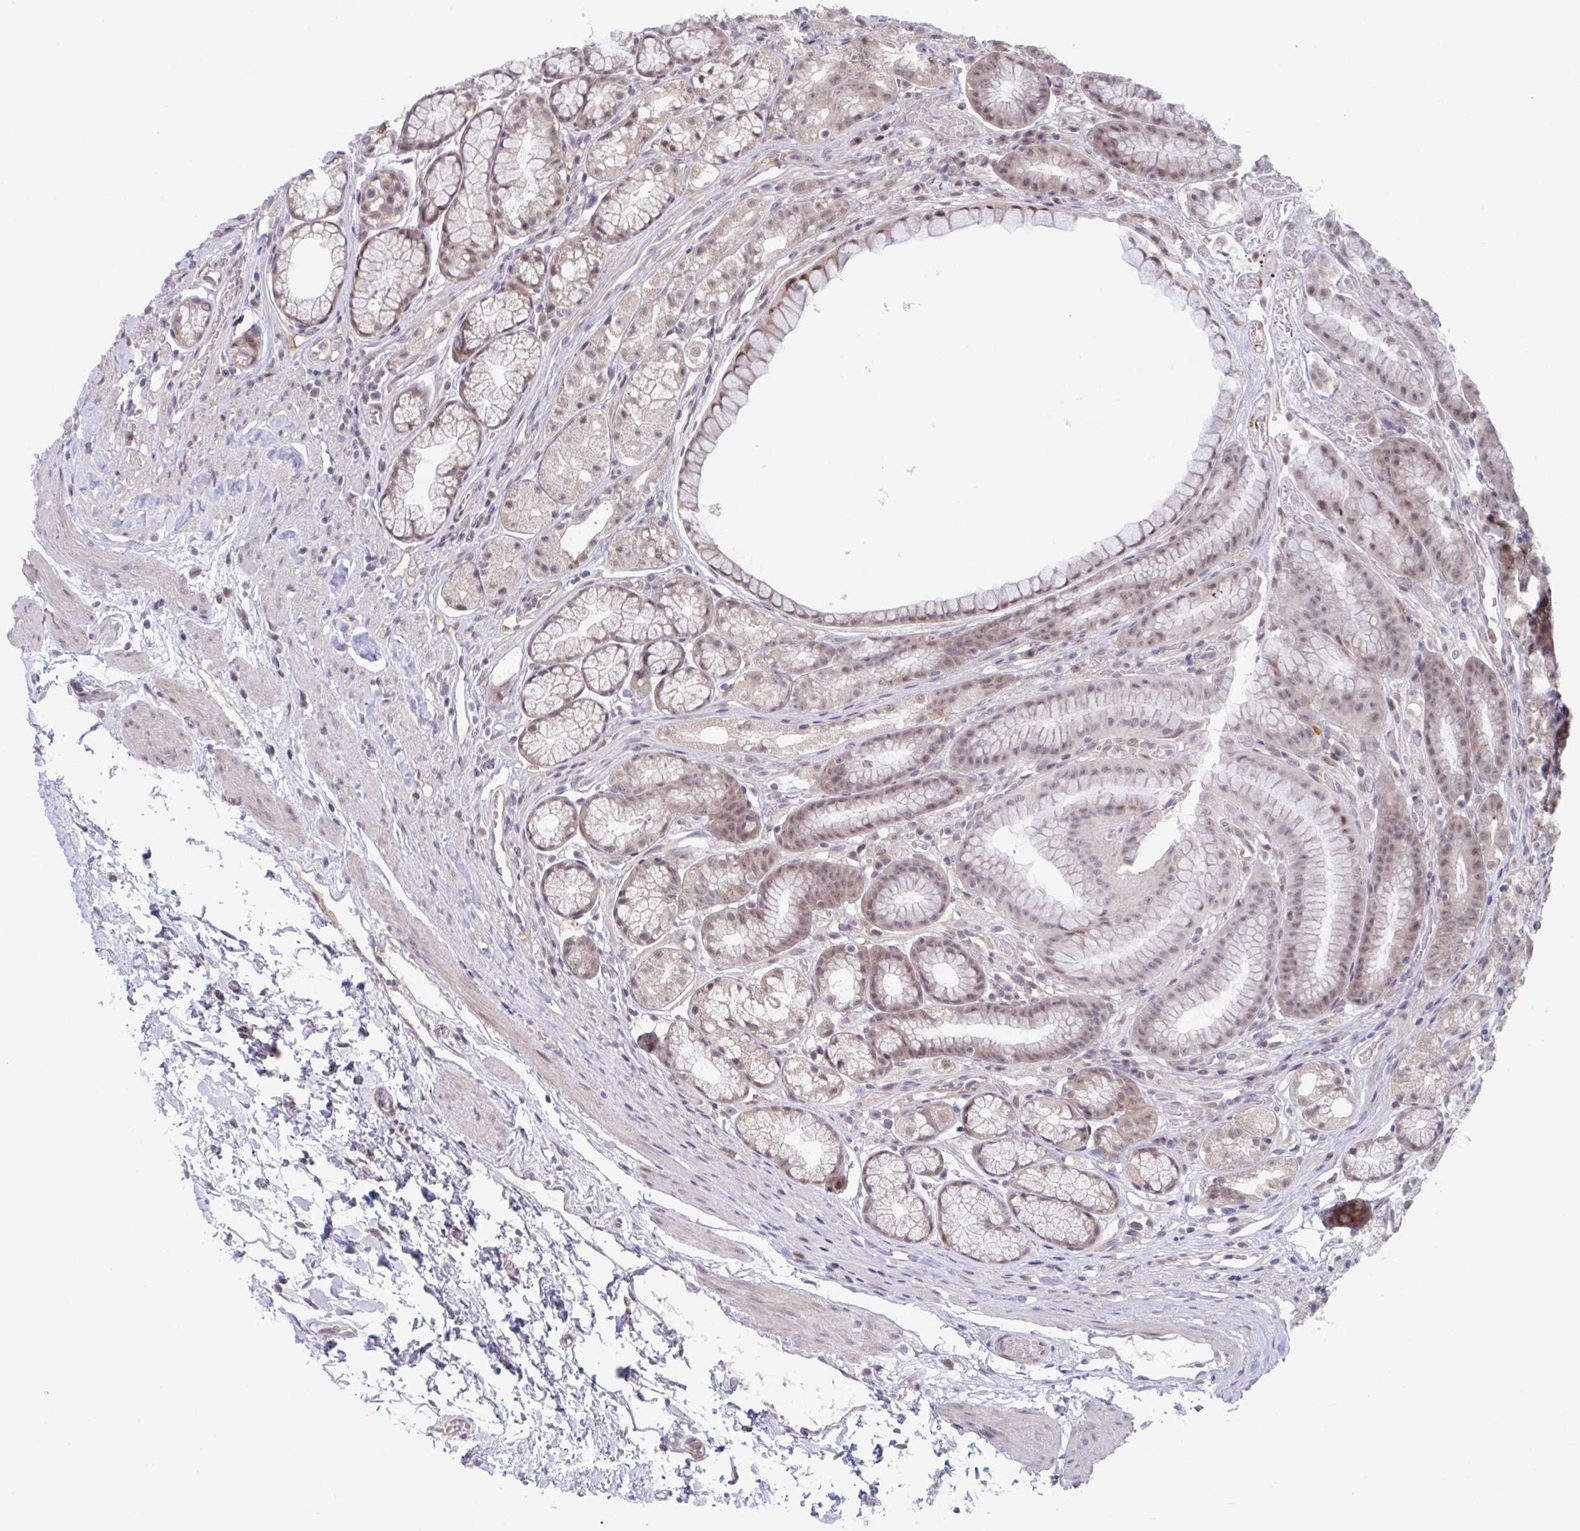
{"staining": {"intensity": "weak", "quantity": "25%-75%", "location": "nuclear"}, "tissue": "stomach", "cell_type": "Glandular cells", "image_type": "normal", "snomed": [{"axis": "morphology", "description": "Normal tissue, NOS"}, {"axis": "topography", "description": "Smooth muscle"}, {"axis": "topography", "description": "Stomach"}], "caption": "High-power microscopy captured an immunohistochemistry (IHC) image of normal stomach, revealing weak nuclear expression in approximately 25%-75% of glandular cells.", "gene": "RIOK1", "patient": {"sex": "male", "age": 70}}